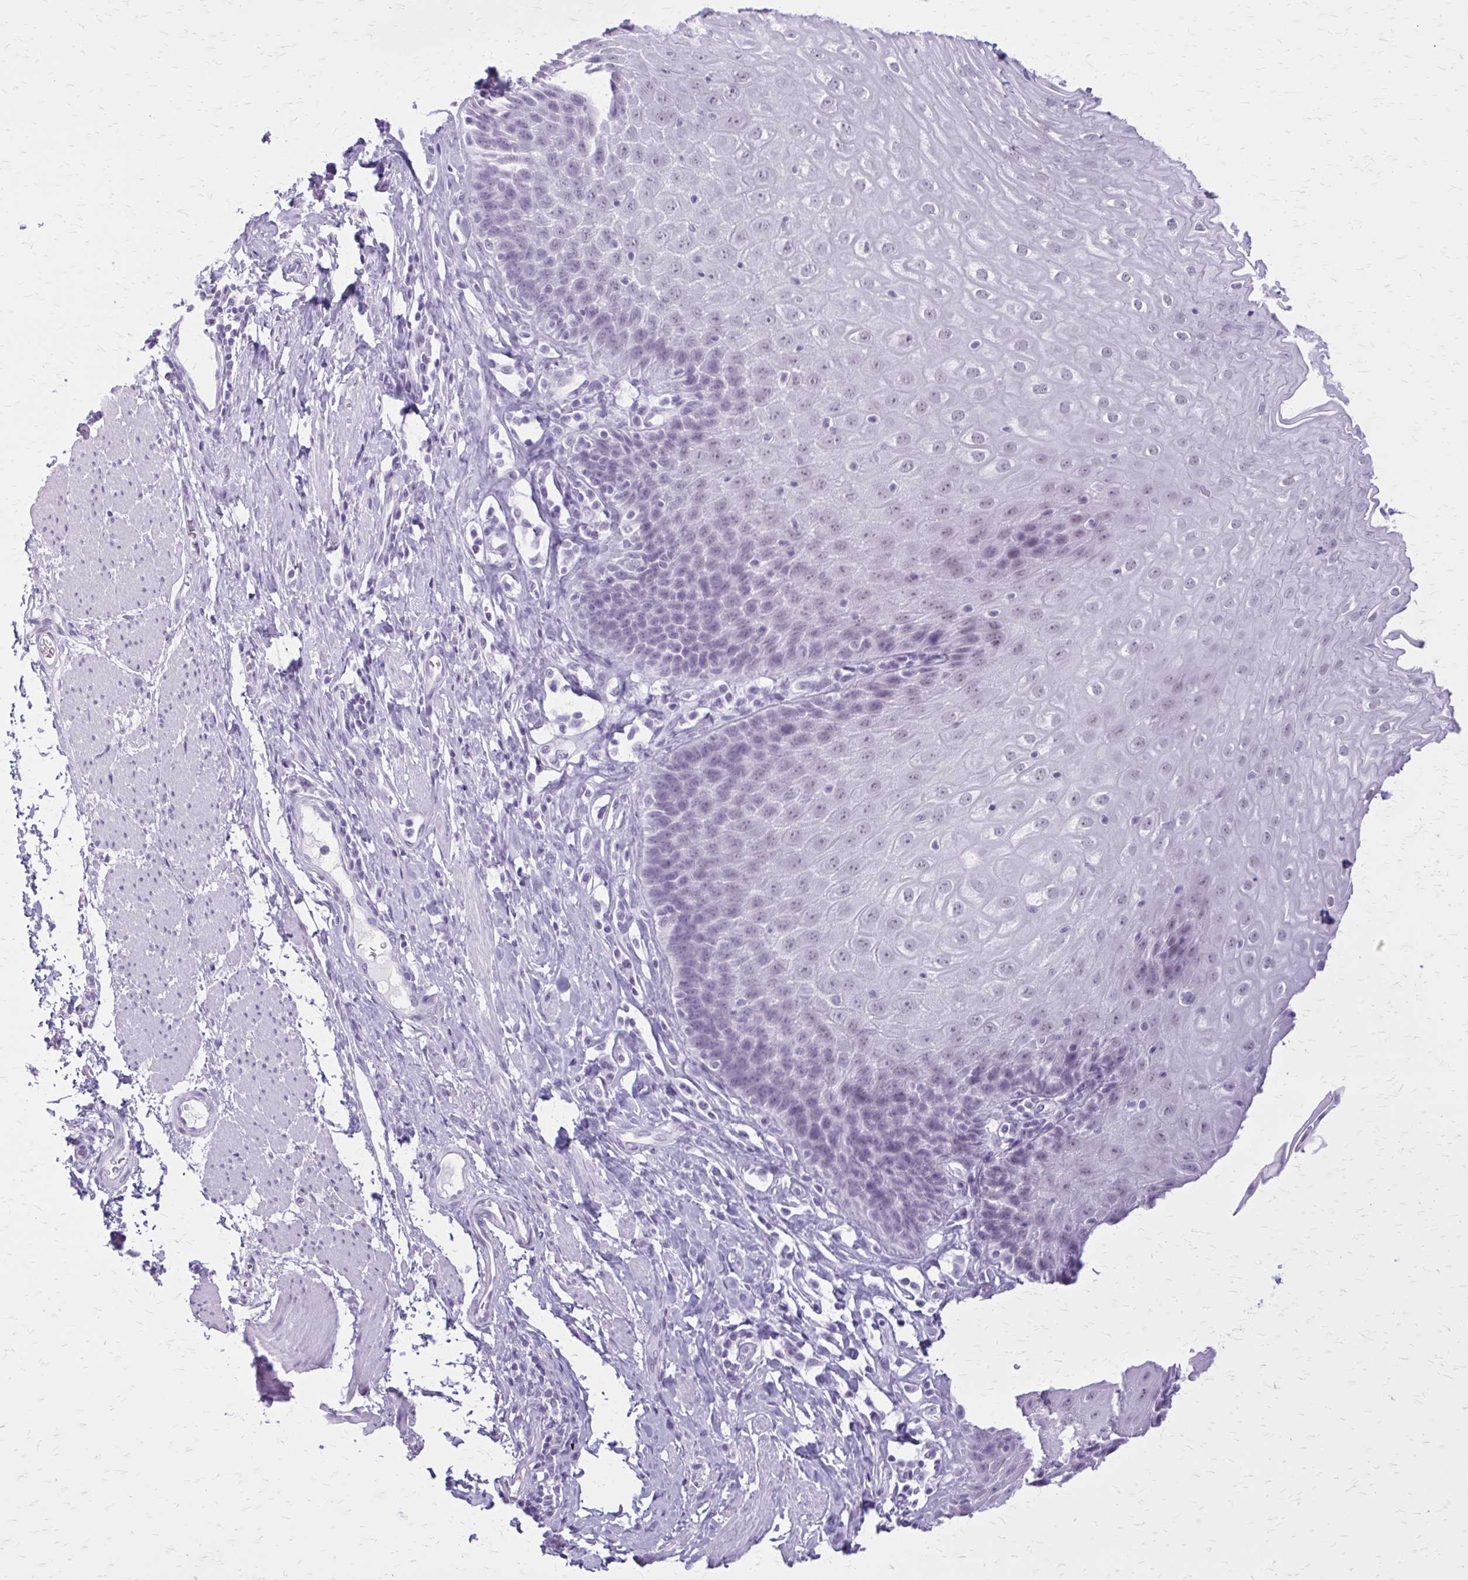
{"staining": {"intensity": "weak", "quantity": "25%-75%", "location": "nuclear"}, "tissue": "esophagus", "cell_type": "Squamous epithelial cells", "image_type": "normal", "snomed": [{"axis": "morphology", "description": "Normal tissue, NOS"}, {"axis": "topography", "description": "Esophagus"}], "caption": "Human esophagus stained for a protein (brown) displays weak nuclear positive positivity in about 25%-75% of squamous epithelial cells.", "gene": "GAD1", "patient": {"sex": "female", "age": 61}}